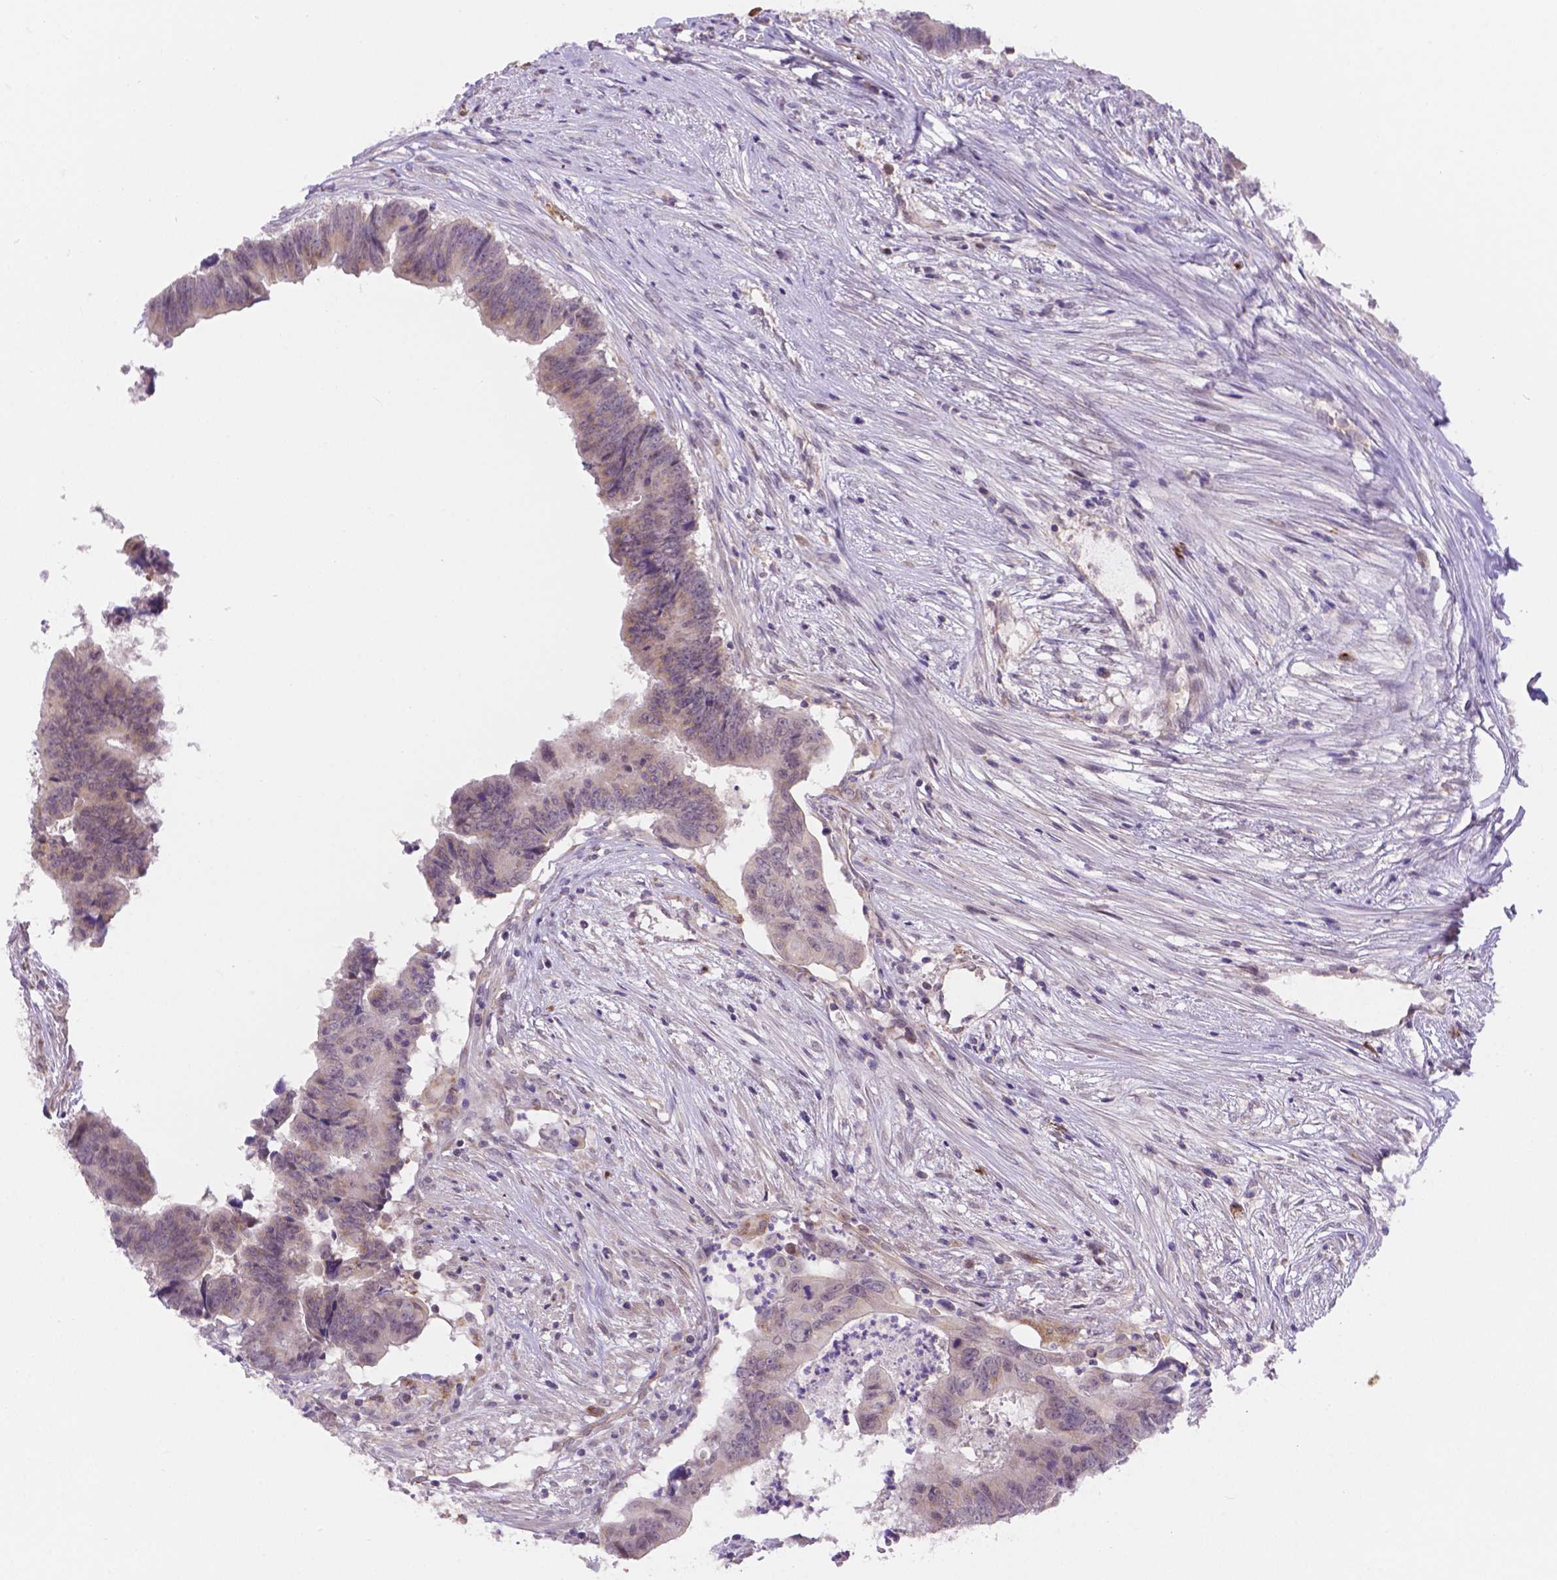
{"staining": {"intensity": "weak", "quantity": "<25%", "location": "cytoplasmic/membranous"}, "tissue": "colorectal cancer", "cell_type": "Tumor cells", "image_type": "cancer", "snomed": [{"axis": "morphology", "description": "Adenocarcinoma, NOS"}, {"axis": "topography", "description": "Colon"}], "caption": "Micrograph shows no significant protein staining in tumor cells of colorectal cancer (adenocarcinoma).", "gene": "CYYR1", "patient": {"sex": "female", "age": 82}}